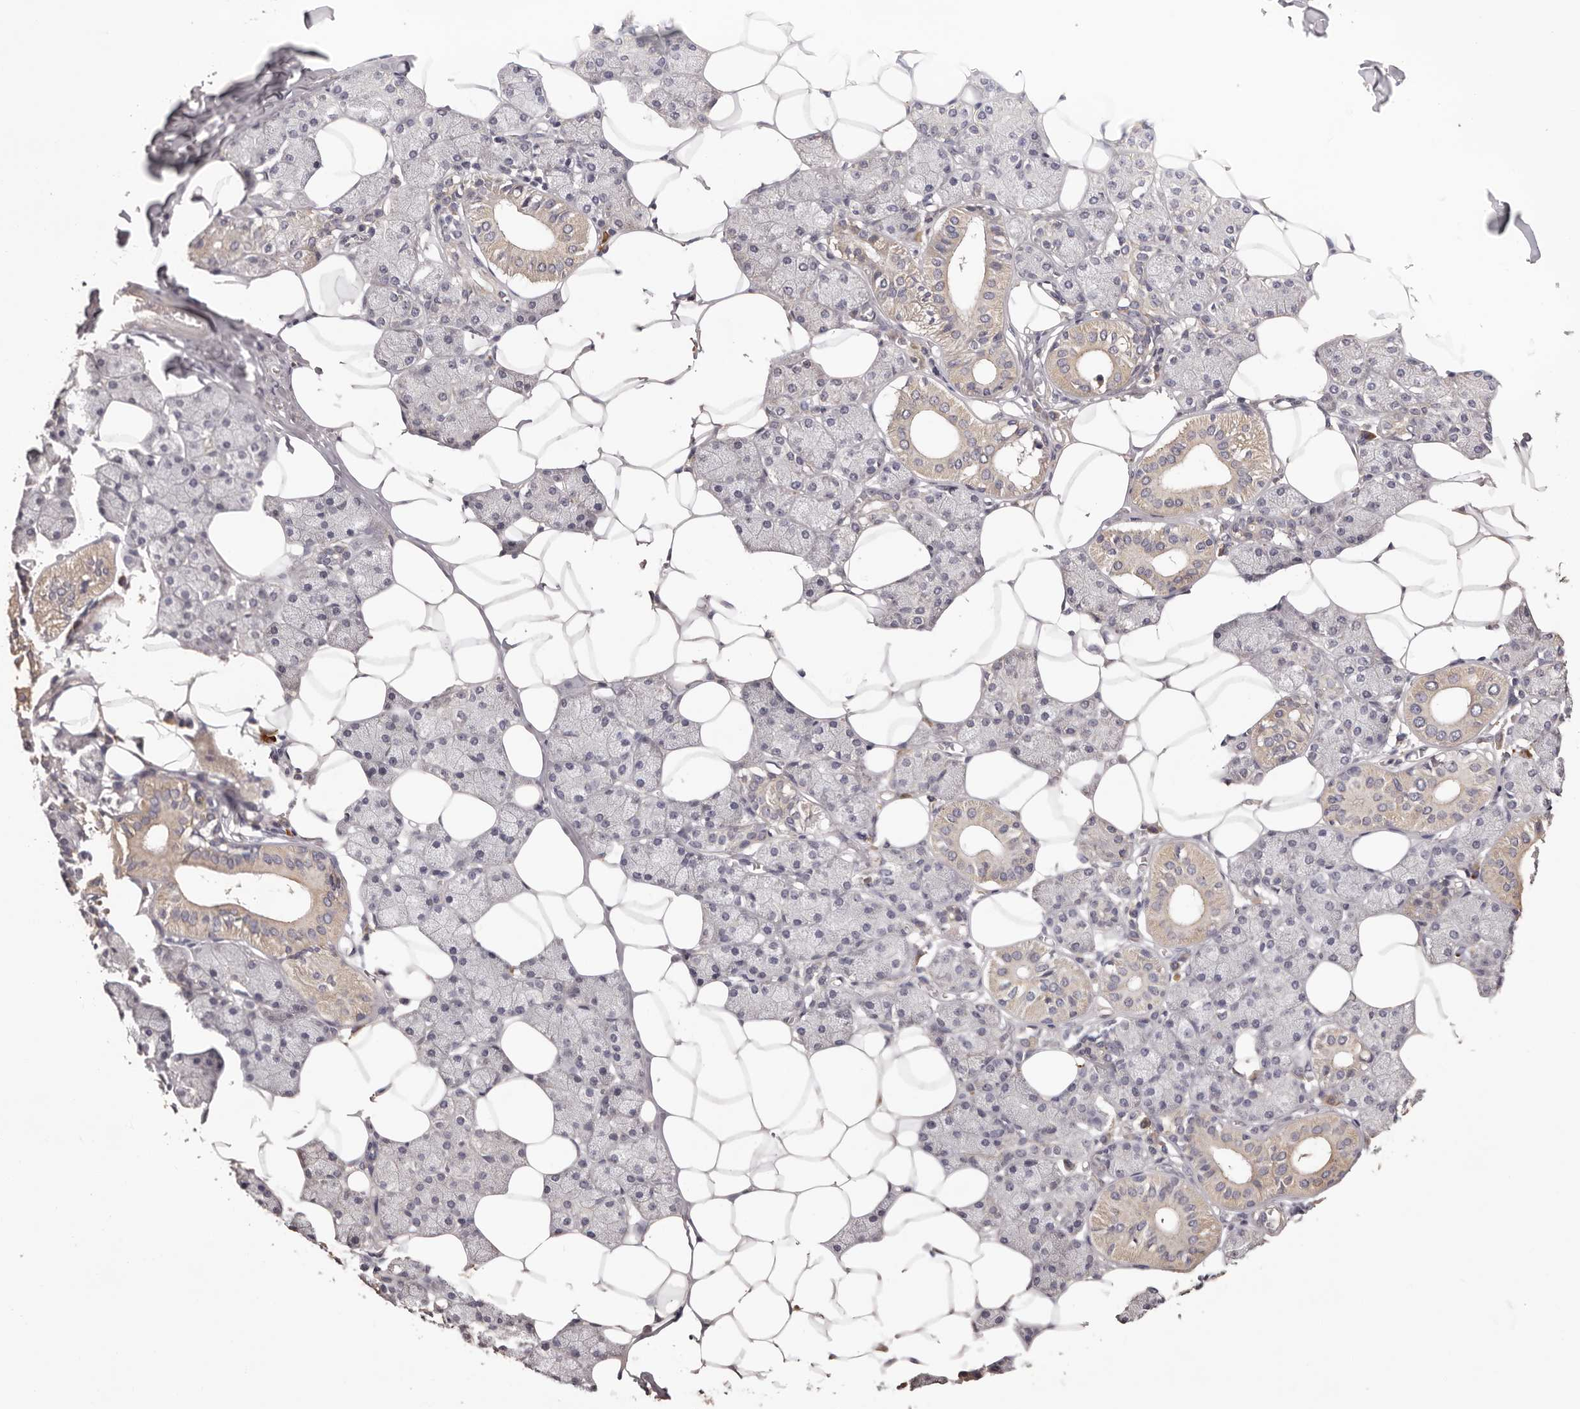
{"staining": {"intensity": "moderate", "quantity": "<25%", "location": "cytoplasmic/membranous"}, "tissue": "salivary gland", "cell_type": "Glandular cells", "image_type": "normal", "snomed": [{"axis": "morphology", "description": "Normal tissue, NOS"}, {"axis": "topography", "description": "Salivary gland"}], "caption": "Moderate cytoplasmic/membranous positivity is appreciated in about <25% of glandular cells in benign salivary gland. (DAB IHC with brightfield microscopy, high magnification).", "gene": "ETNK1", "patient": {"sex": "female", "age": 33}}